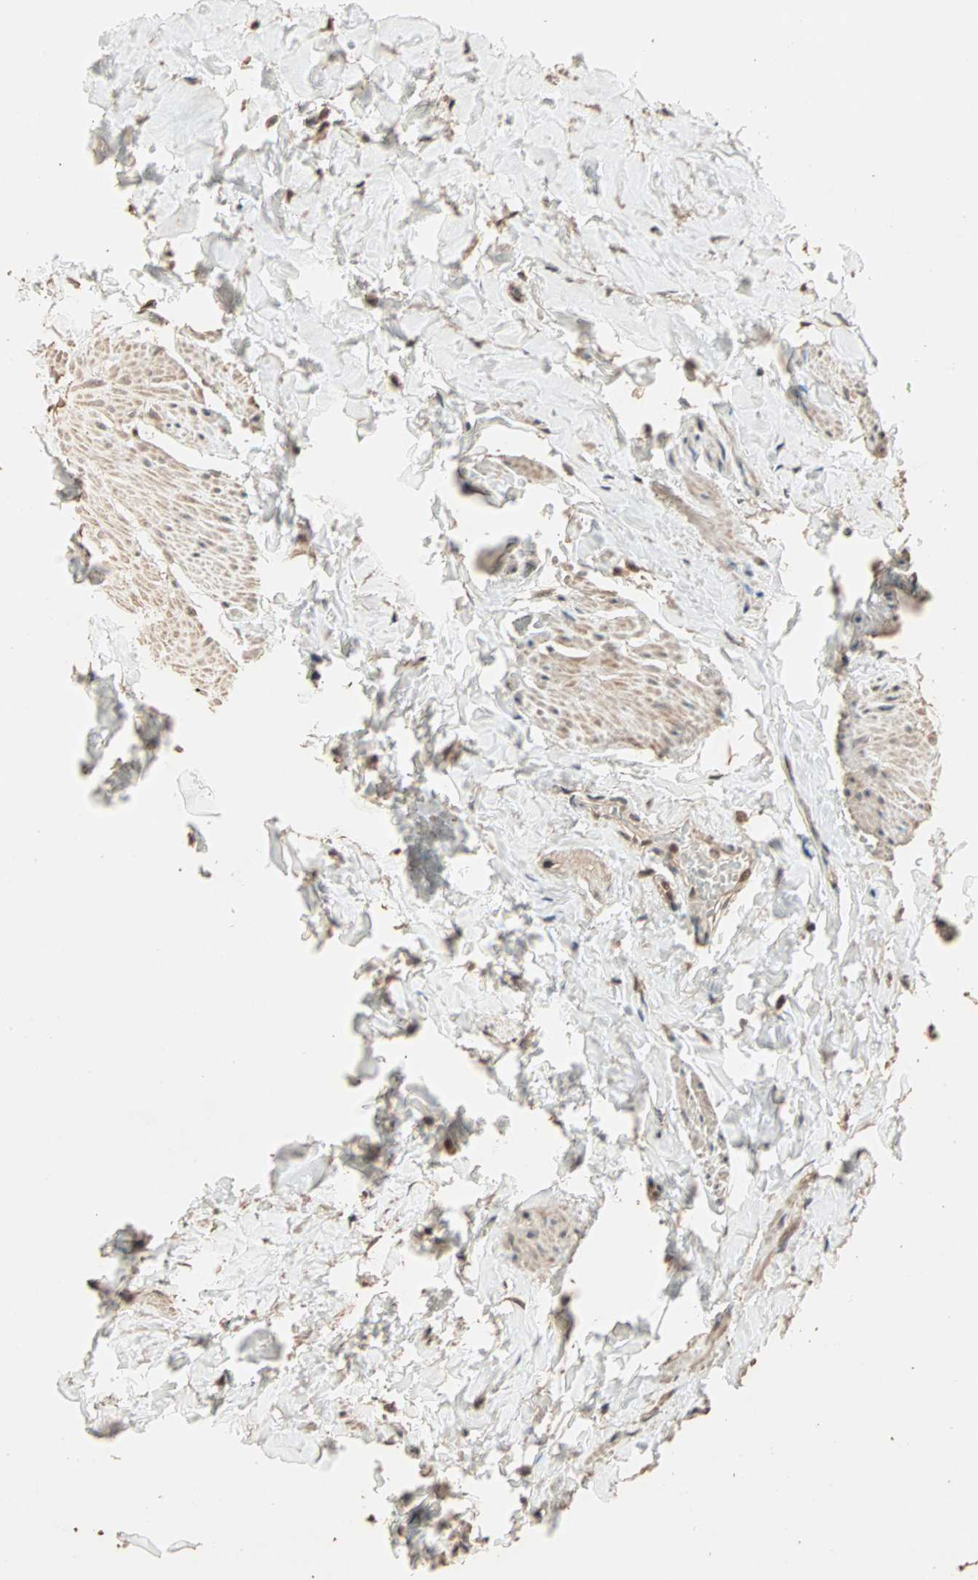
{"staining": {"intensity": "strong", "quantity": ">75%", "location": "cytoplasmic/membranous,nuclear"}, "tissue": "urinary bladder", "cell_type": "Urothelial cells", "image_type": "normal", "snomed": [{"axis": "morphology", "description": "Normal tissue, NOS"}, {"axis": "topography", "description": "Urinary bladder"}], "caption": "Immunohistochemistry (IHC) of unremarkable urinary bladder reveals high levels of strong cytoplasmic/membranous,nuclear staining in about >75% of urothelial cells.", "gene": "ZBTB33", "patient": {"sex": "female", "age": 80}}